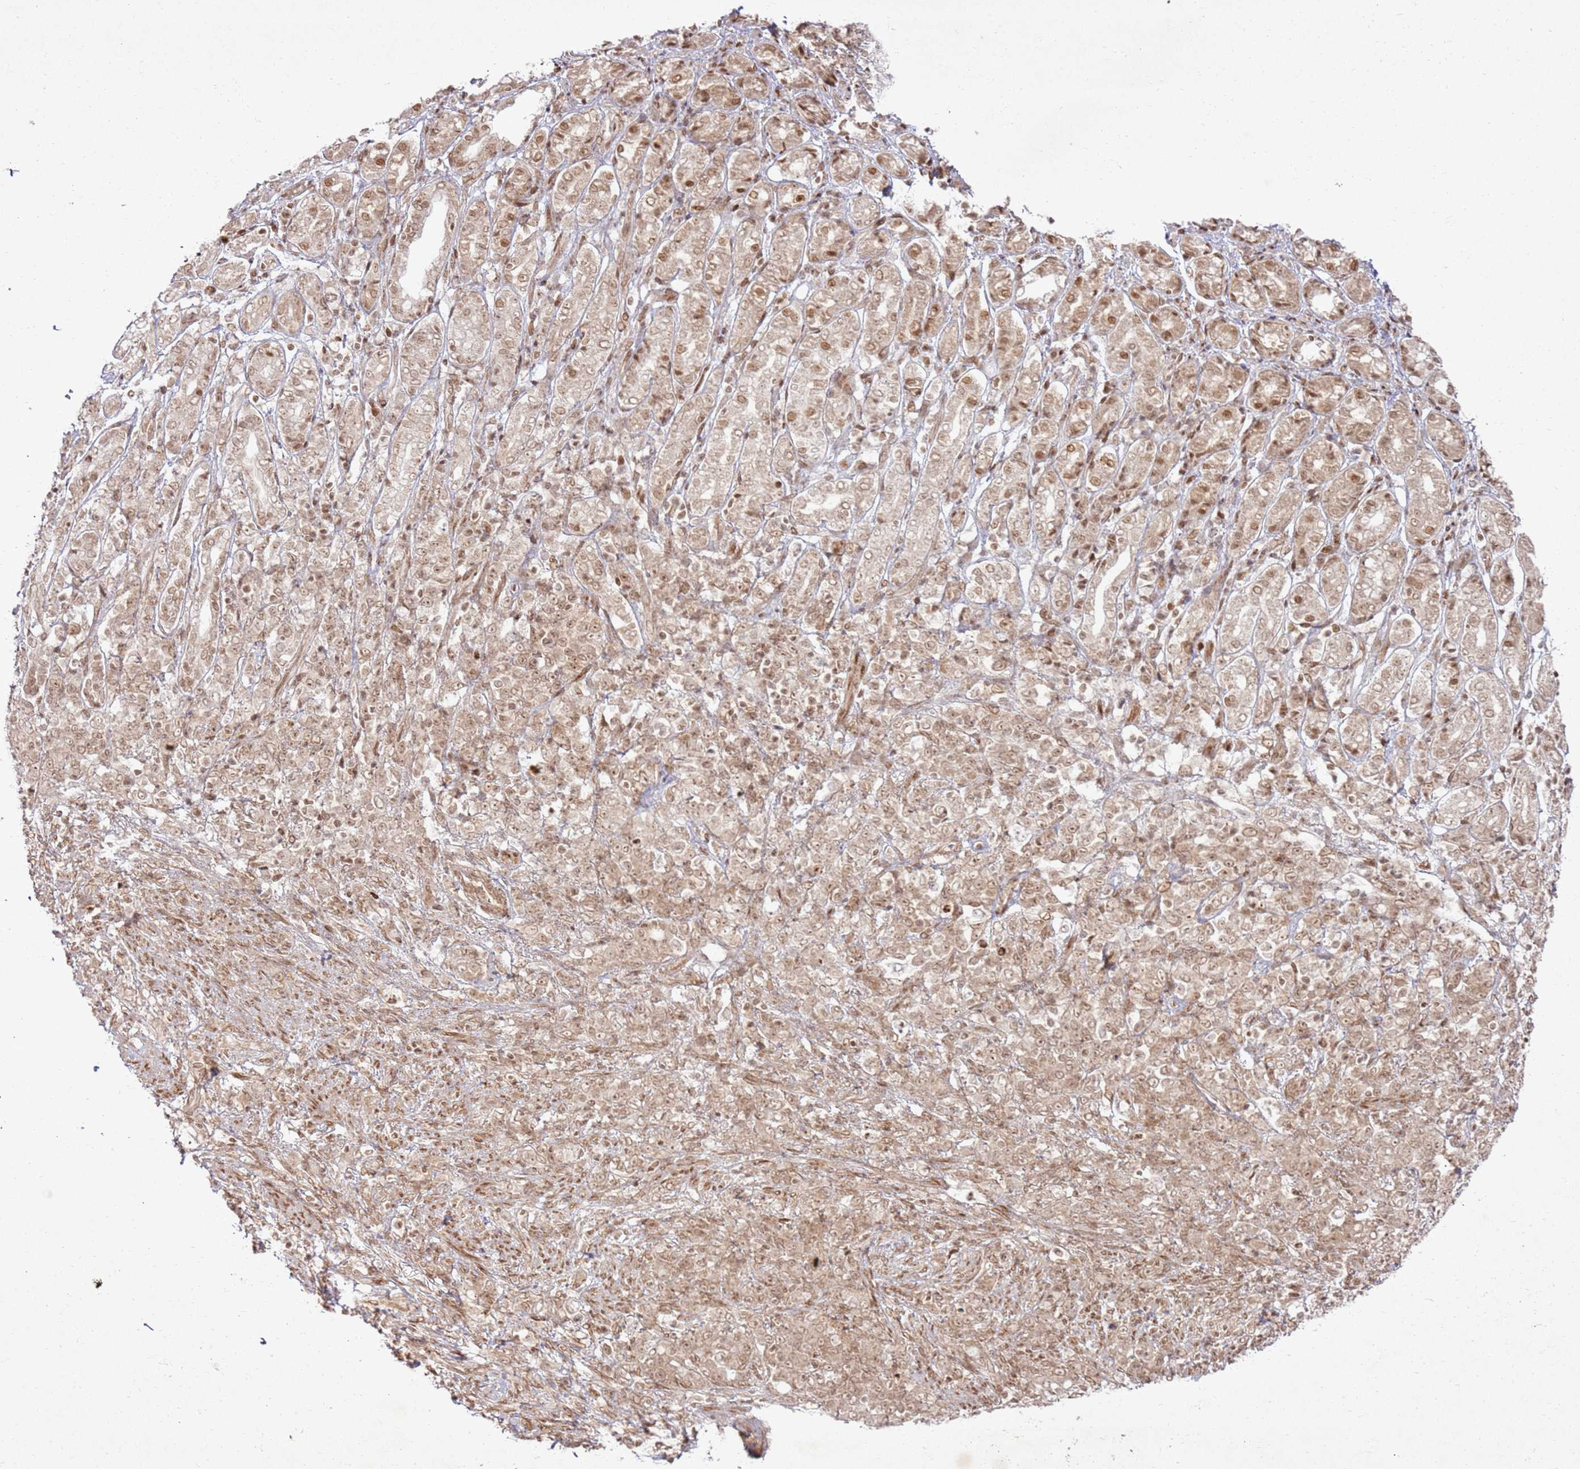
{"staining": {"intensity": "moderate", "quantity": ">75%", "location": "nuclear"}, "tissue": "stomach cancer", "cell_type": "Tumor cells", "image_type": "cancer", "snomed": [{"axis": "morphology", "description": "Adenocarcinoma, NOS"}, {"axis": "topography", "description": "Stomach"}], "caption": "Stomach cancer (adenocarcinoma) tissue demonstrates moderate nuclear positivity in about >75% of tumor cells, visualized by immunohistochemistry. The protein of interest is shown in brown color, while the nuclei are stained blue.", "gene": "KLHL36", "patient": {"sex": "female", "age": 79}}